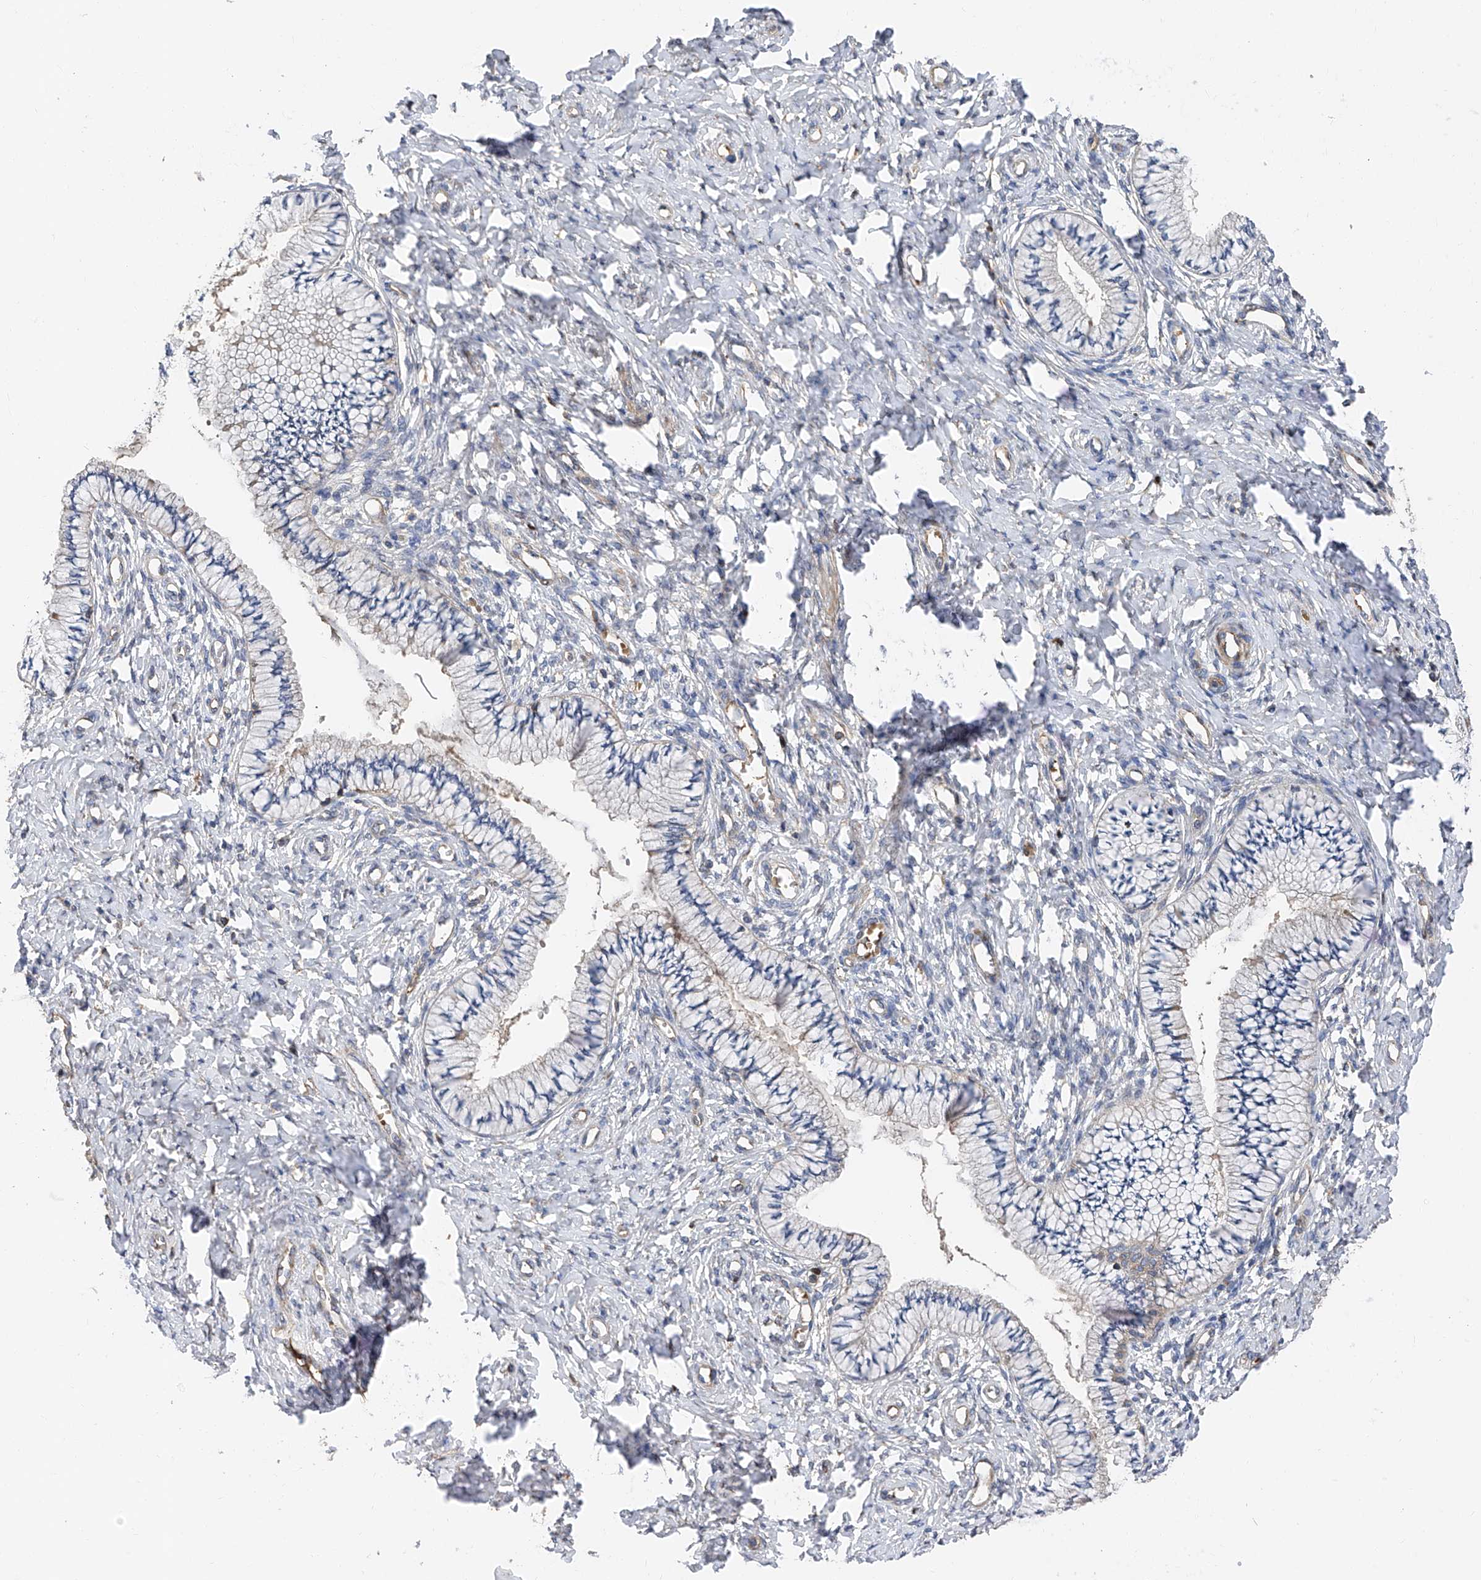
{"staining": {"intensity": "weak", "quantity": "25%-75%", "location": "cytoplasmic/membranous"}, "tissue": "cervix", "cell_type": "Glandular cells", "image_type": "normal", "snomed": [{"axis": "morphology", "description": "Normal tissue, NOS"}, {"axis": "topography", "description": "Cervix"}], "caption": "This image reveals IHC staining of benign cervix, with low weak cytoplasmic/membranous positivity in about 25%-75% of glandular cells.", "gene": "PTK2", "patient": {"sex": "female", "age": 36}}